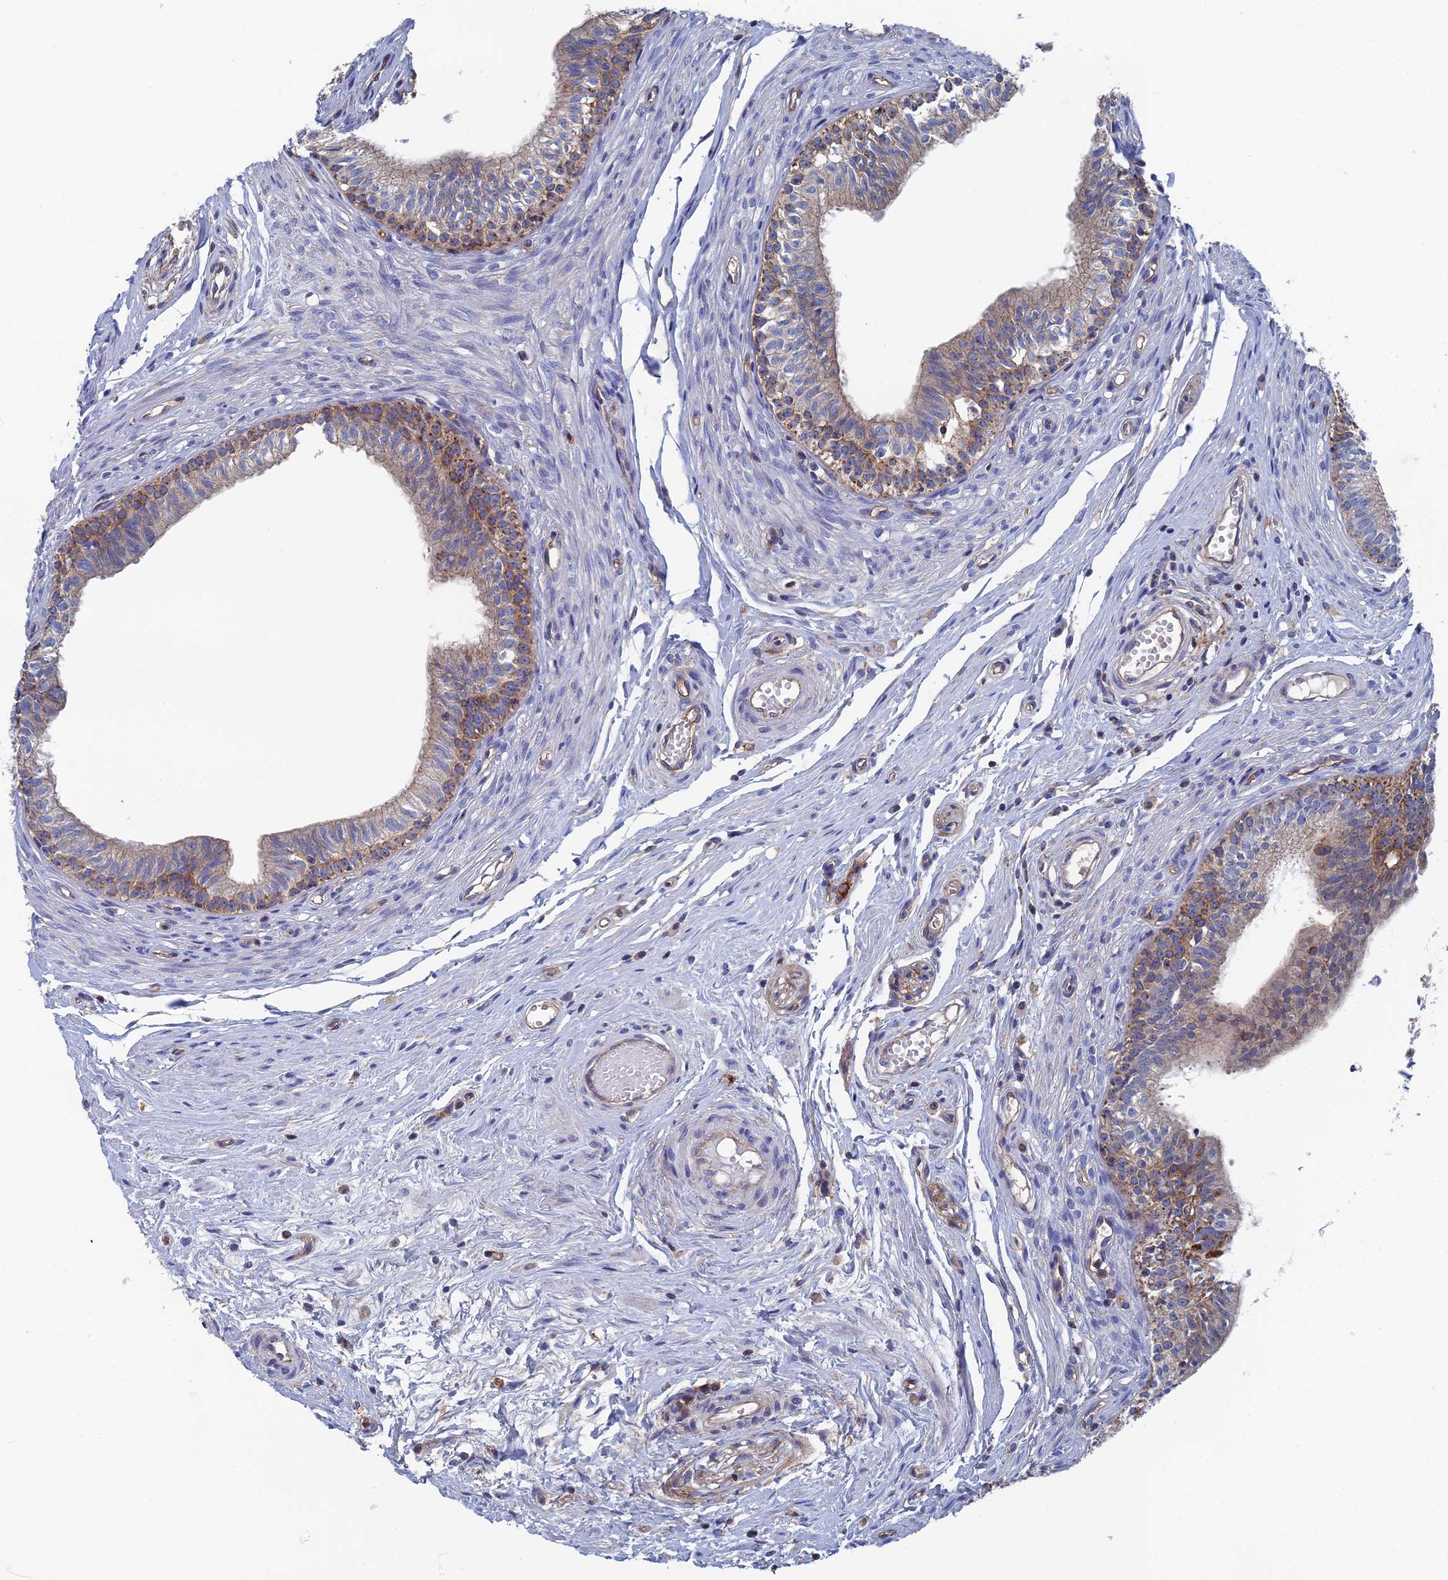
{"staining": {"intensity": "moderate", "quantity": "25%-75%", "location": "cytoplasmic/membranous"}, "tissue": "epididymis", "cell_type": "Glandular cells", "image_type": "normal", "snomed": [{"axis": "morphology", "description": "Normal tissue, NOS"}, {"axis": "topography", "description": "Epididymis, spermatic cord, NOS"}], "caption": "A high-resolution micrograph shows IHC staining of benign epididymis, which demonstrates moderate cytoplasmic/membranous positivity in approximately 25%-75% of glandular cells. (DAB = brown stain, brightfield microscopy at high magnification).", "gene": "SNX11", "patient": {"sex": "male", "age": 22}}